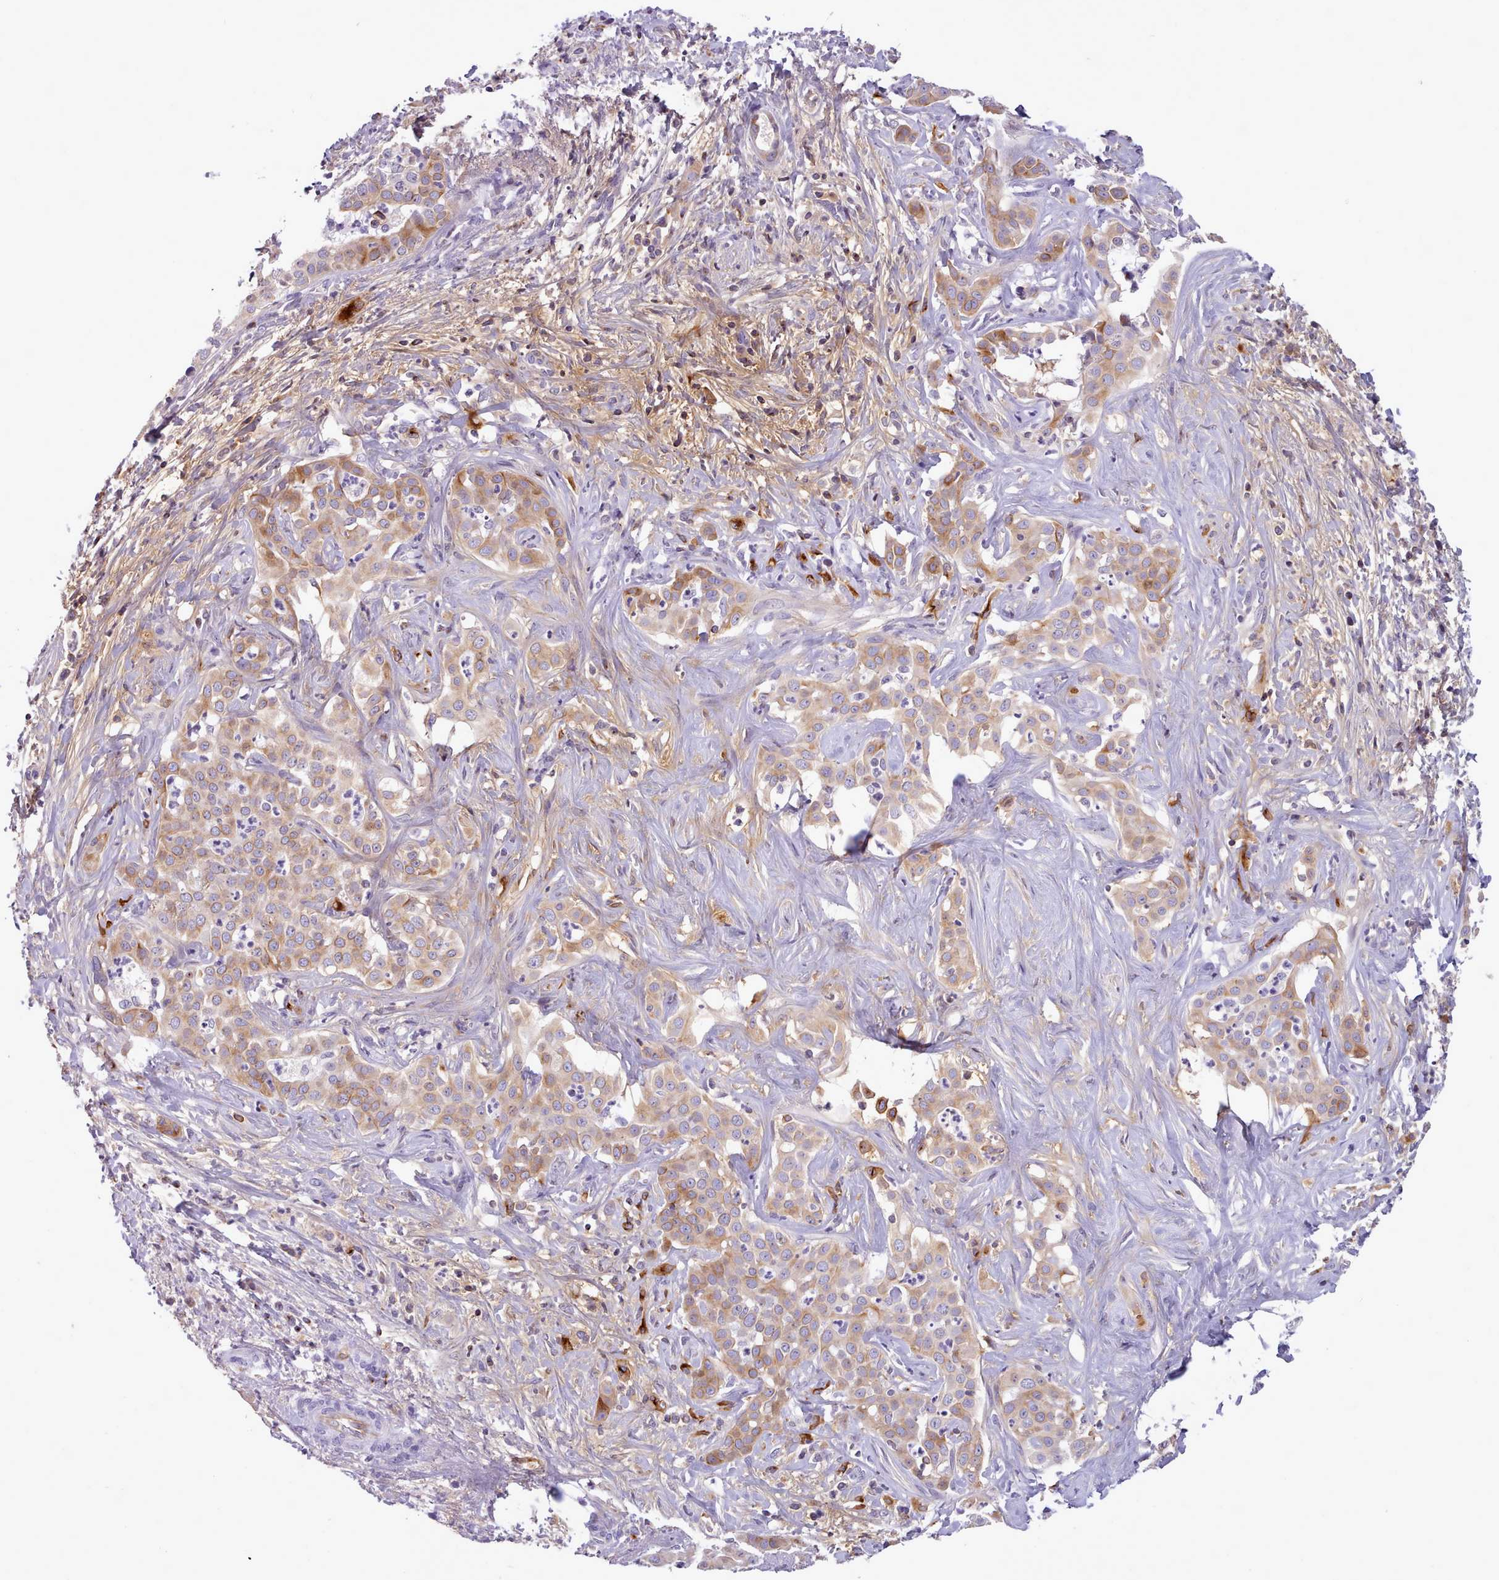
{"staining": {"intensity": "moderate", "quantity": "25%-75%", "location": "cytoplasmic/membranous"}, "tissue": "liver cancer", "cell_type": "Tumor cells", "image_type": "cancer", "snomed": [{"axis": "morphology", "description": "Cholangiocarcinoma"}, {"axis": "topography", "description": "Liver"}], "caption": "About 25%-75% of tumor cells in human liver cholangiocarcinoma show moderate cytoplasmic/membranous protein positivity as visualized by brown immunohistochemical staining.", "gene": "CYP2A13", "patient": {"sex": "male", "age": 67}}